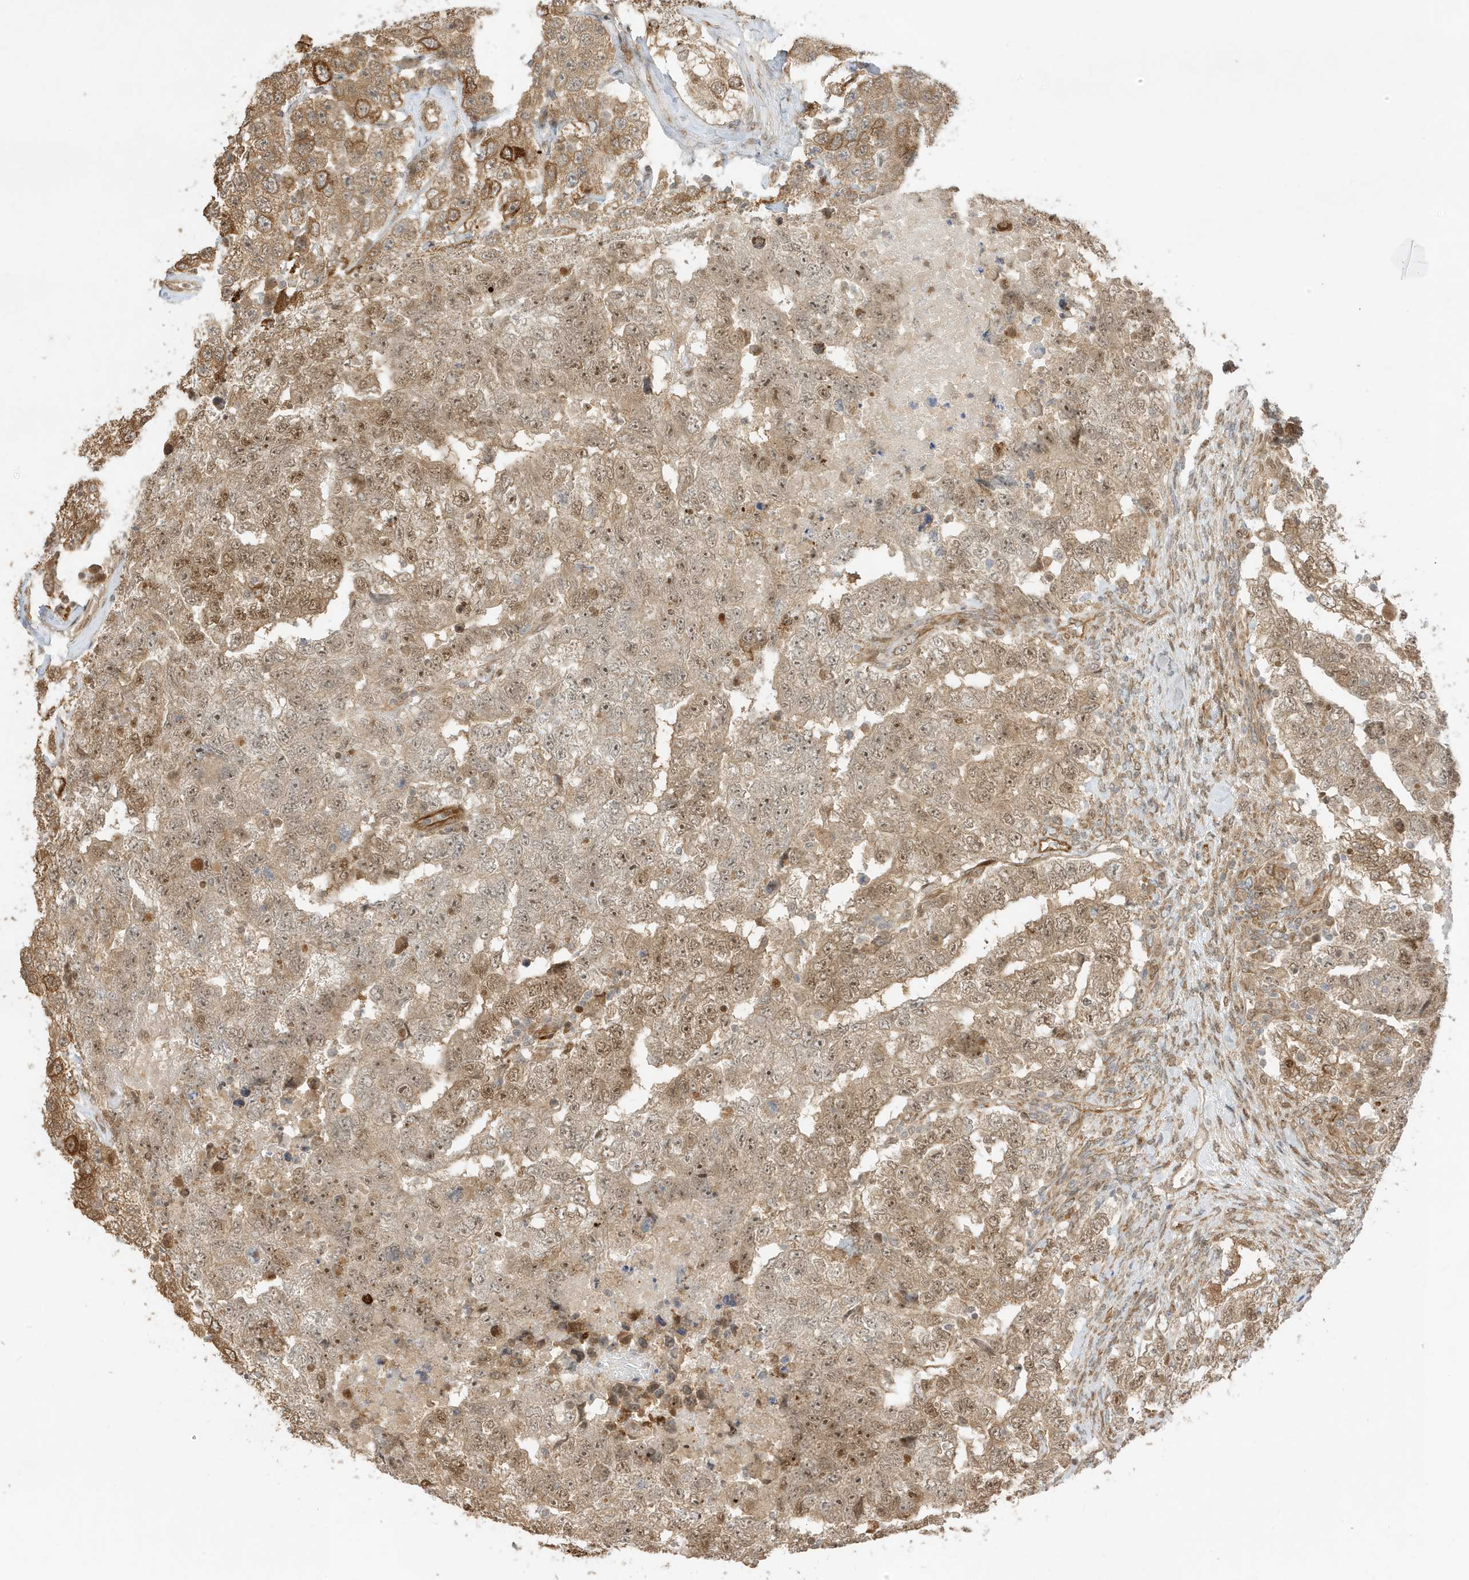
{"staining": {"intensity": "moderate", "quantity": ">75%", "location": "cytoplasmic/membranous,nuclear"}, "tissue": "testis cancer", "cell_type": "Tumor cells", "image_type": "cancer", "snomed": [{"axis": "morphology", "description": "Carcinoma, Embryonal, NOS"}, {"axis": "topography", "description": "Testis"}], "caption": "This micrograph exhibits testis cancer (embryonal carcinoma) stained with immunohistochemistry (IHC) to label a protein in brown. The cytoplasmic/membranous and nuclear of tumor cells show moderate positivity for the protein. Nuclei are counter-stained blue.", "gene": "ZBTB41", "patient": {"sex": "male", "age": 36}}